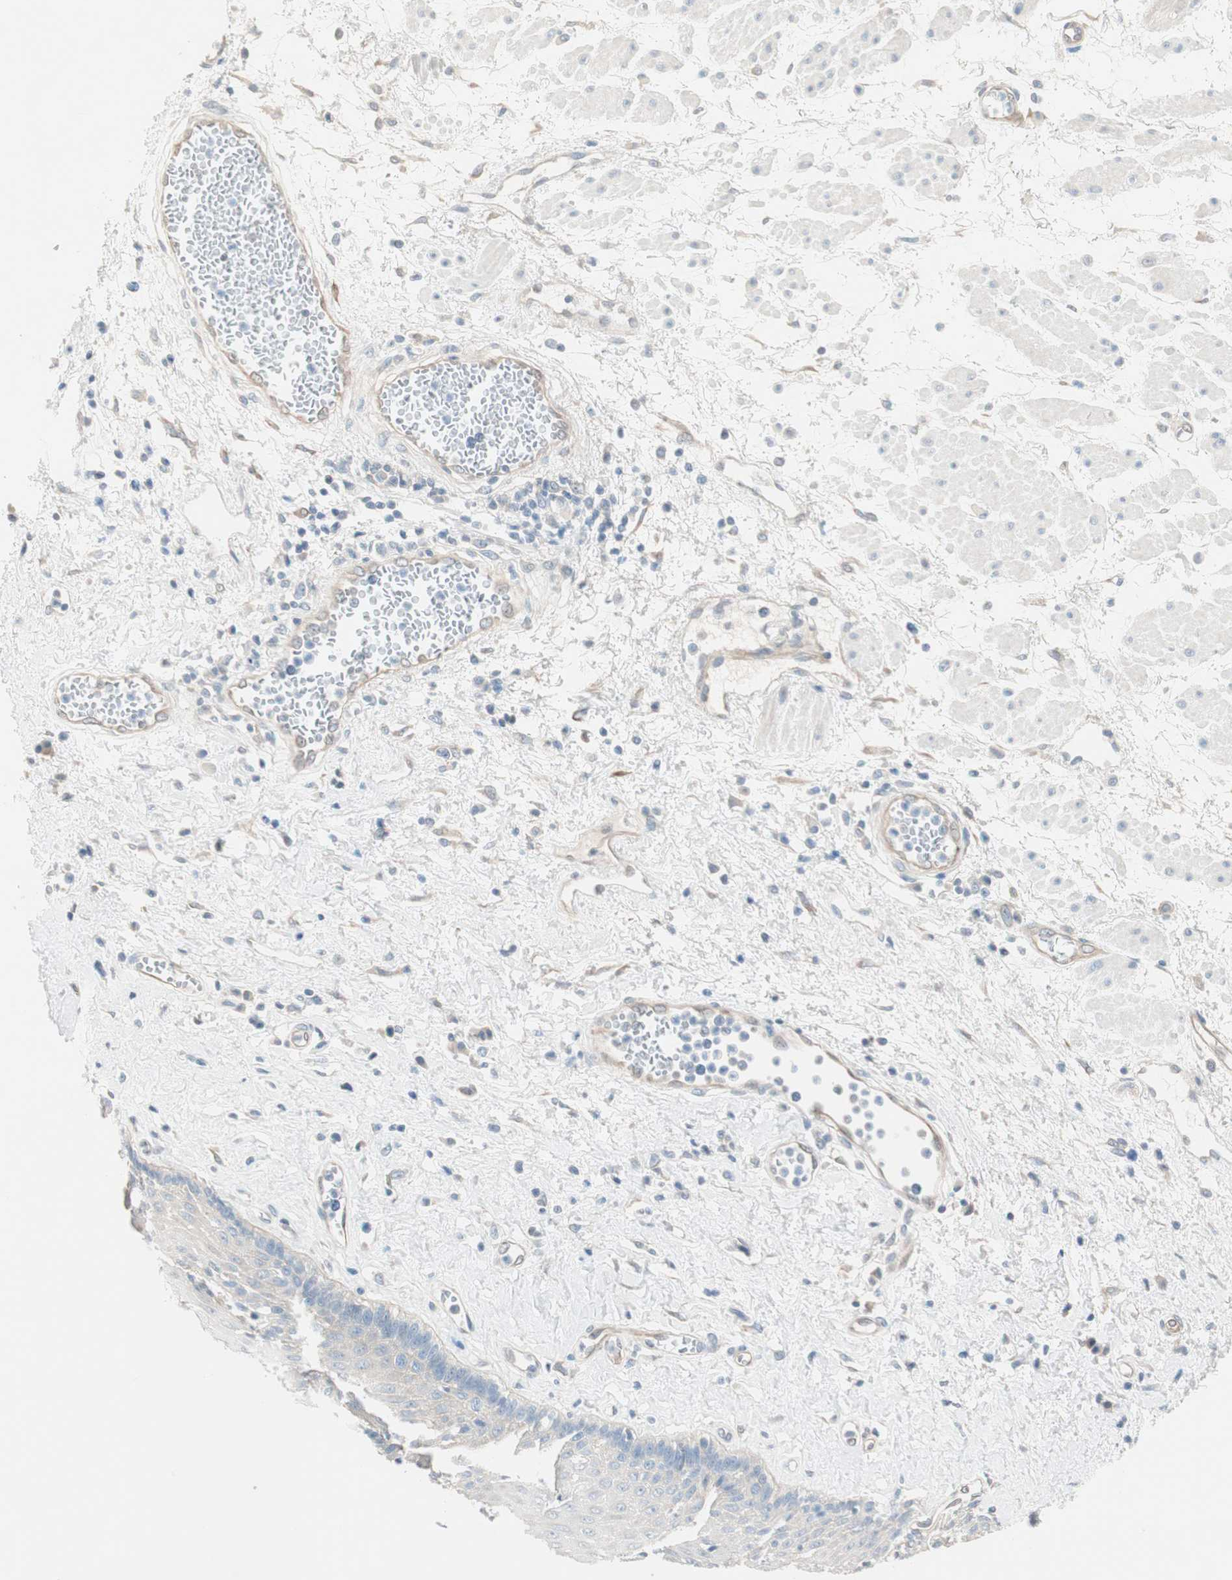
{"staining": {"intensity": "negative", "quantity": "none", "location": "none"}, "tissue": "esophagus", "cell_type": "Squamous epithelial cells", "image_type": "normal", "snomed": [{"axis": "morphology", "description": "Normal tissue, NOS"}, {"axis": "morphology", "description": "Squamous cell carcinoma, NOS"}, {"axis": "topography", "description": "Esophagus"}], "caption": "The micrograph demonstrates no significant staining in squamous epithelial cells of esophagus.", "gene": "CDK3", "patient": {"sex": "male", "age": 65}}